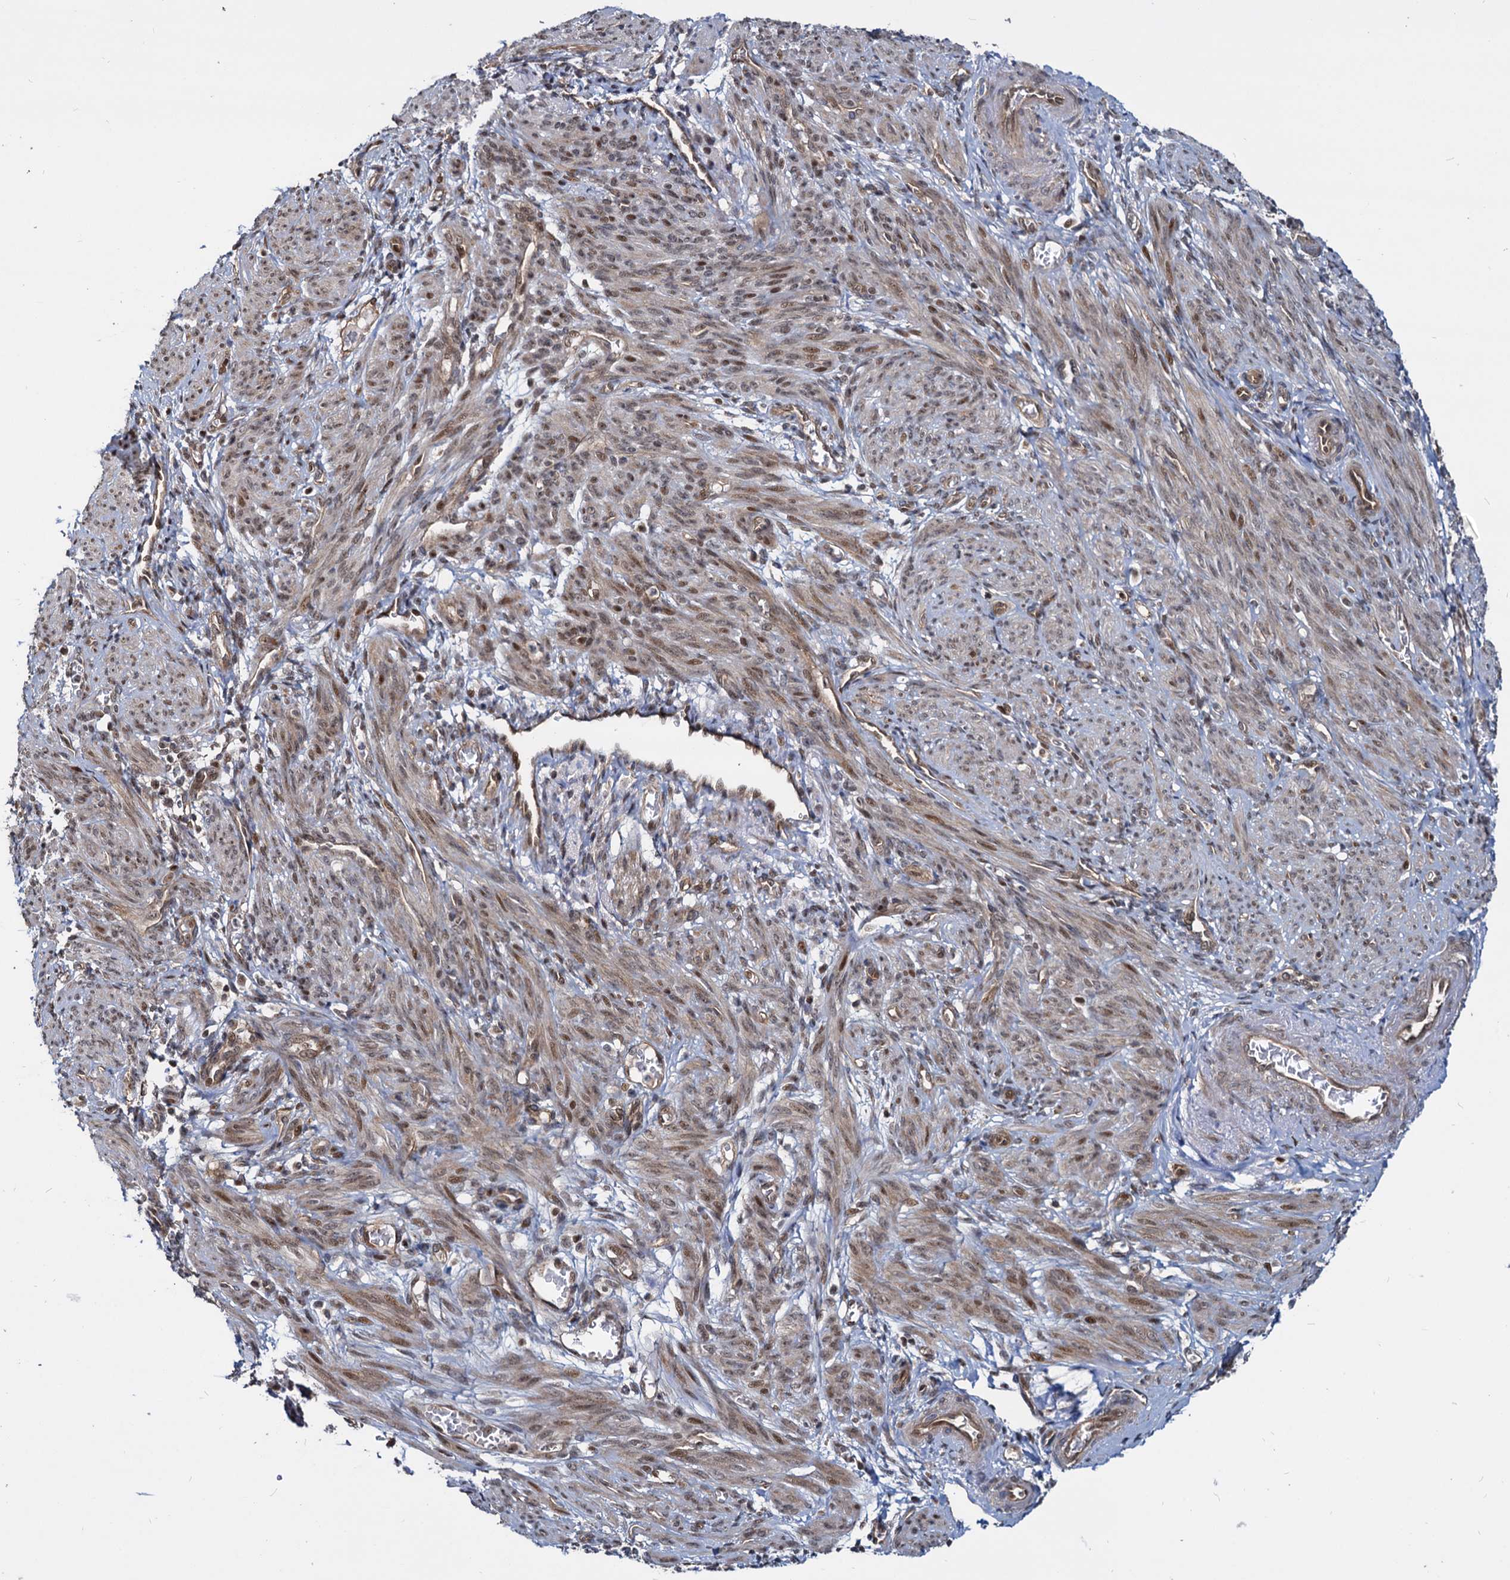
{"staining": {"intensity": "moderate", "quantity": ">75%", "location": "cytoplasmic/membranous,nuclear"}, "tissue": "smooth muscle", "cell_type": "Smooth muscle cells", "image_type": "normal", "snomed": [{"axis": "morphology", "description": "Normal tissue, NOS"}, {"axis": "topography", "description": "Smooth muscle"}], "caption": "A high-resolution micrograph shows immunohistochemistry staining of unremarkable smooth muscle, which exhibits moderate cytoplasmic/membranous,nuclear positivity in approximately >75% of smooth muscle cells.", "gene": "UBLCP1", "patient": {"sex": "female", "age": 39}}